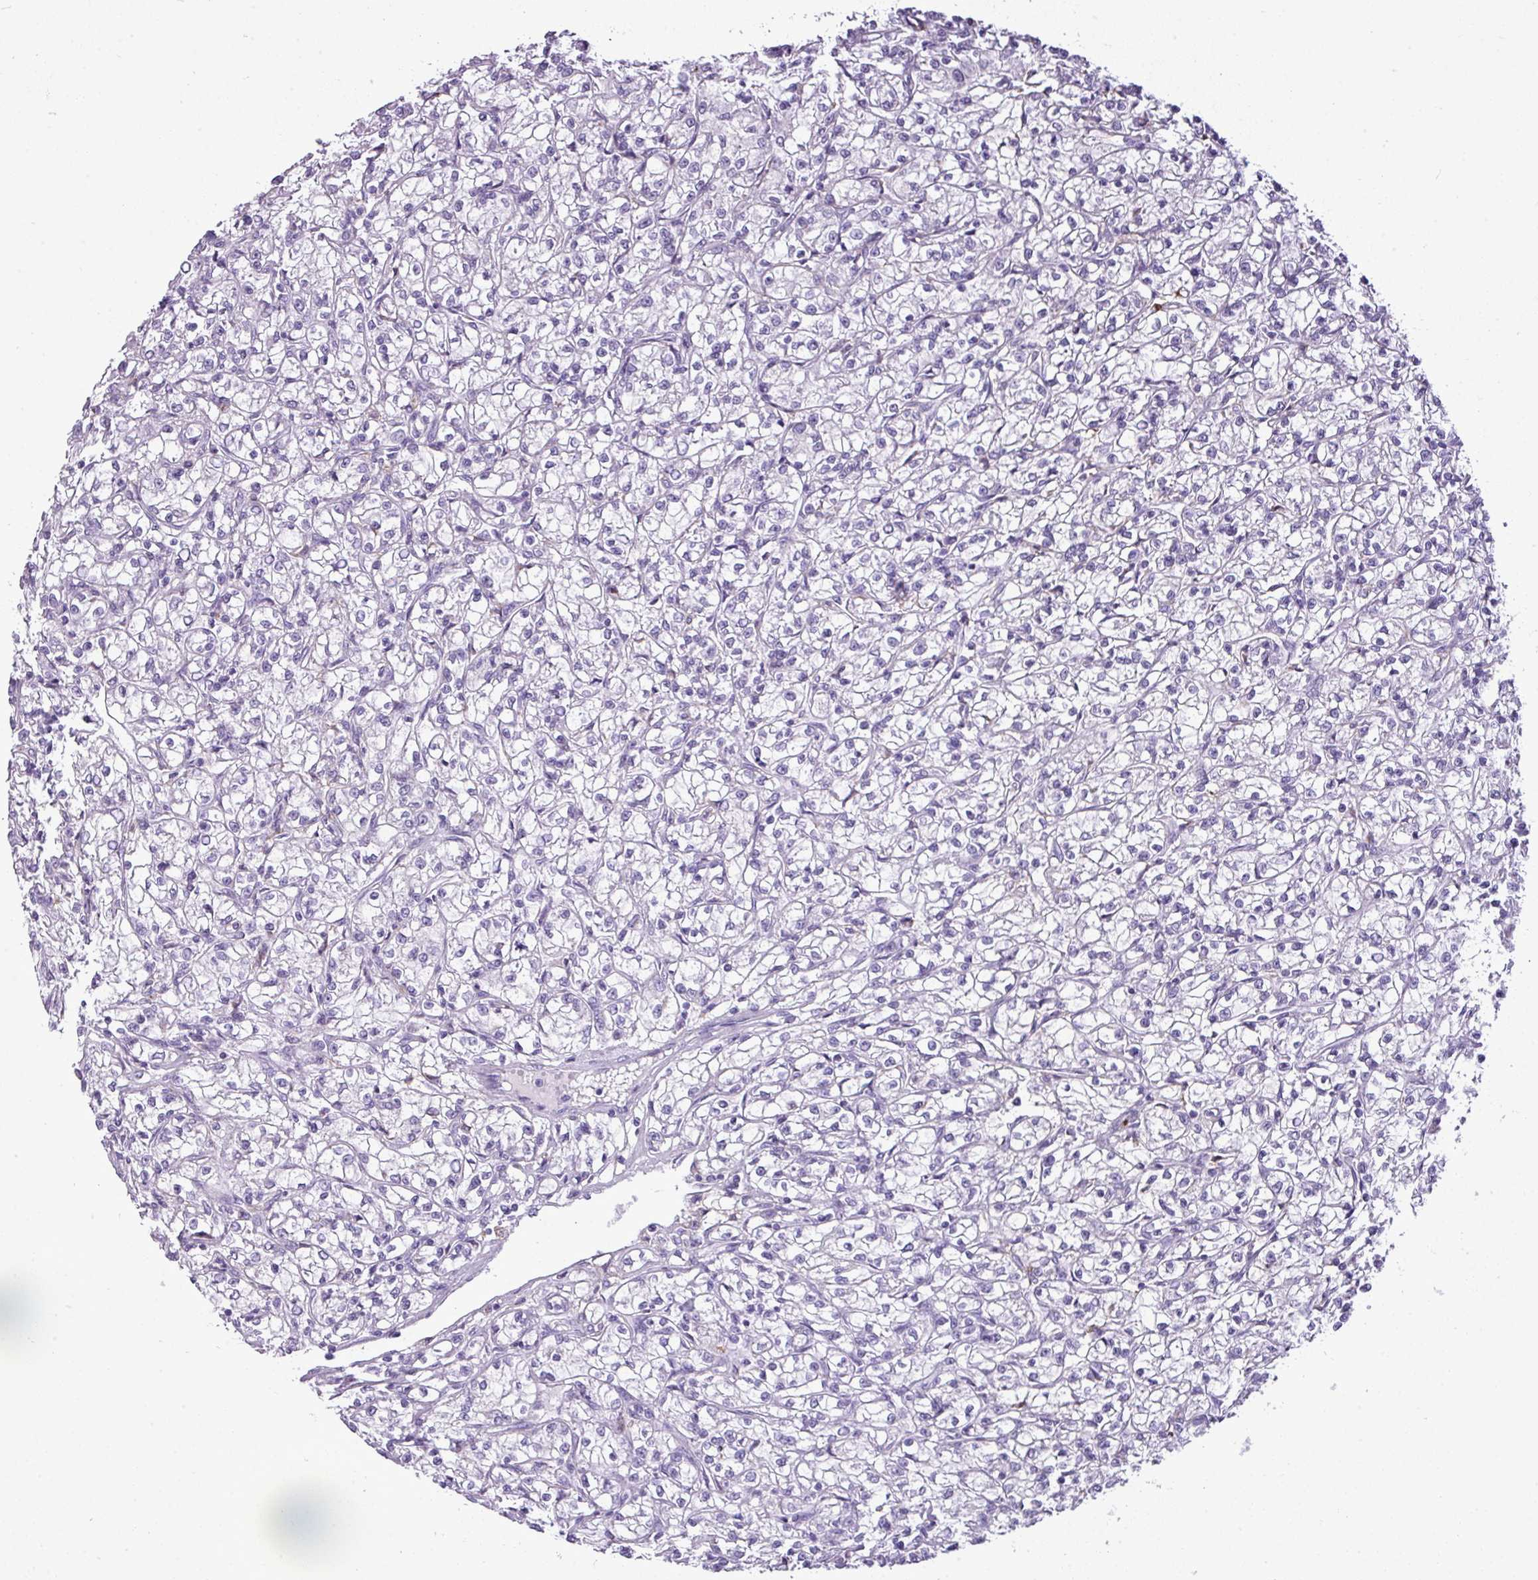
{"staining": {"intensity": "negative", "quantity": "none", "location": "none"}, "tissue": "renal cancer", "cell_type": "Tumor cells", "image_type": "cancer", "snomed": [{"axis": "morphology", "description": "Adenocarcinoma, NOS"}, {"axis": "topography", "description": "Kidney"}], "caption": "This micrograph is of renal cancer stained with immunohistochemistry to label a protein in brown with the nuclei are counter-stained blue. There is no staining in tumor cells.", "gene": "RBMXL2", "patient": {"sex": "female", "age": 59}}